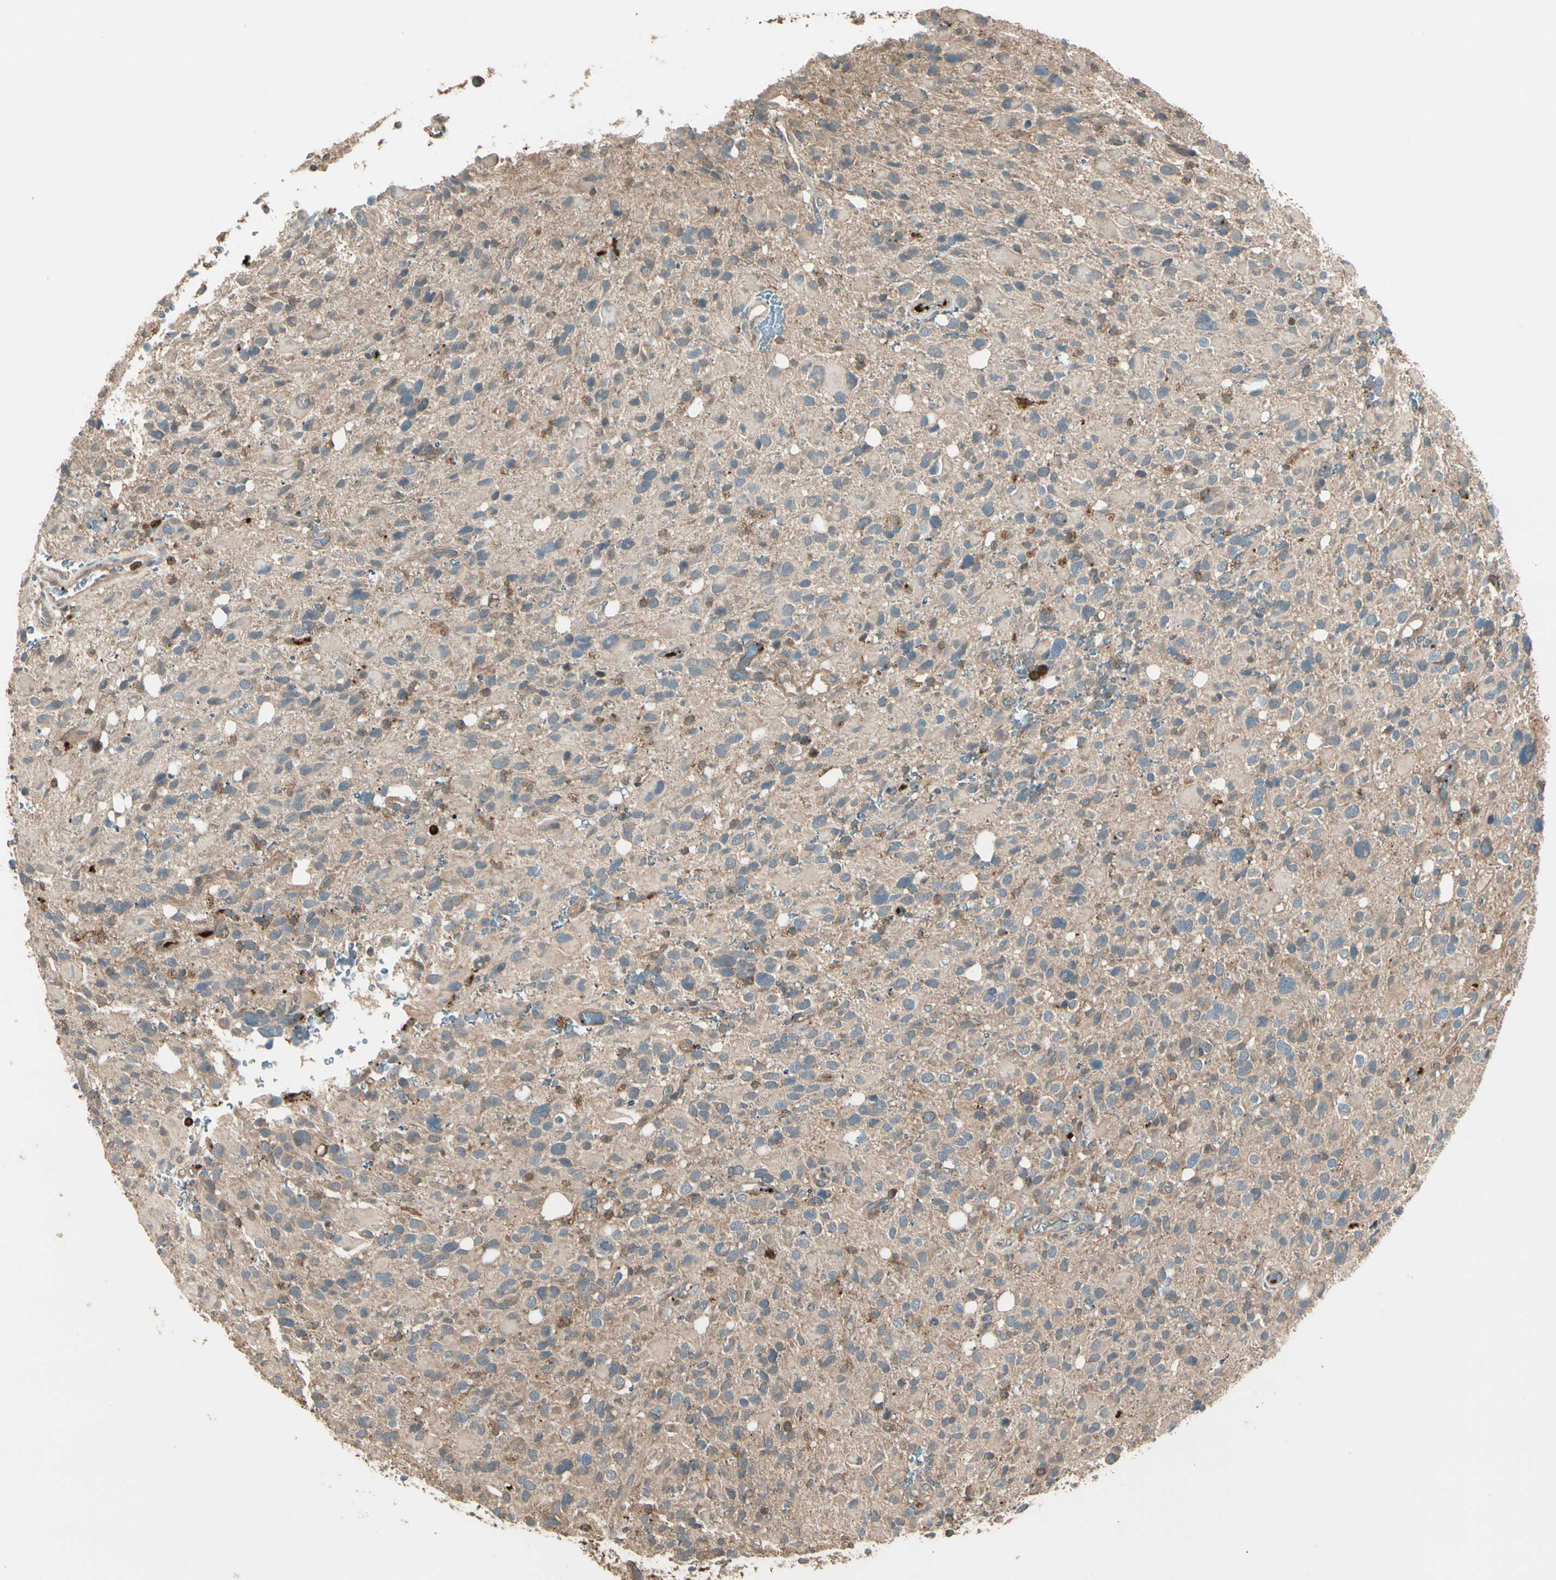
{"staining": {"intensity": "weak", "quantity": "25%-75%", "location": "cytoplasmic/membranous"}, "tissue": "glioma", "cell_type": "Tumor cells", "image_type": "cancer", "snomed": [{"axis": "morphology", "description": "Glioma, malignant, High grade"}, {"axis": "topography", "description": "Brain"}], "caption": "High-grade glioma (malignant) stained with a protein marker reveals weak staining in tumor cells.", "gene": "STX11", "patient": {"sex": "male", "age": 48}}